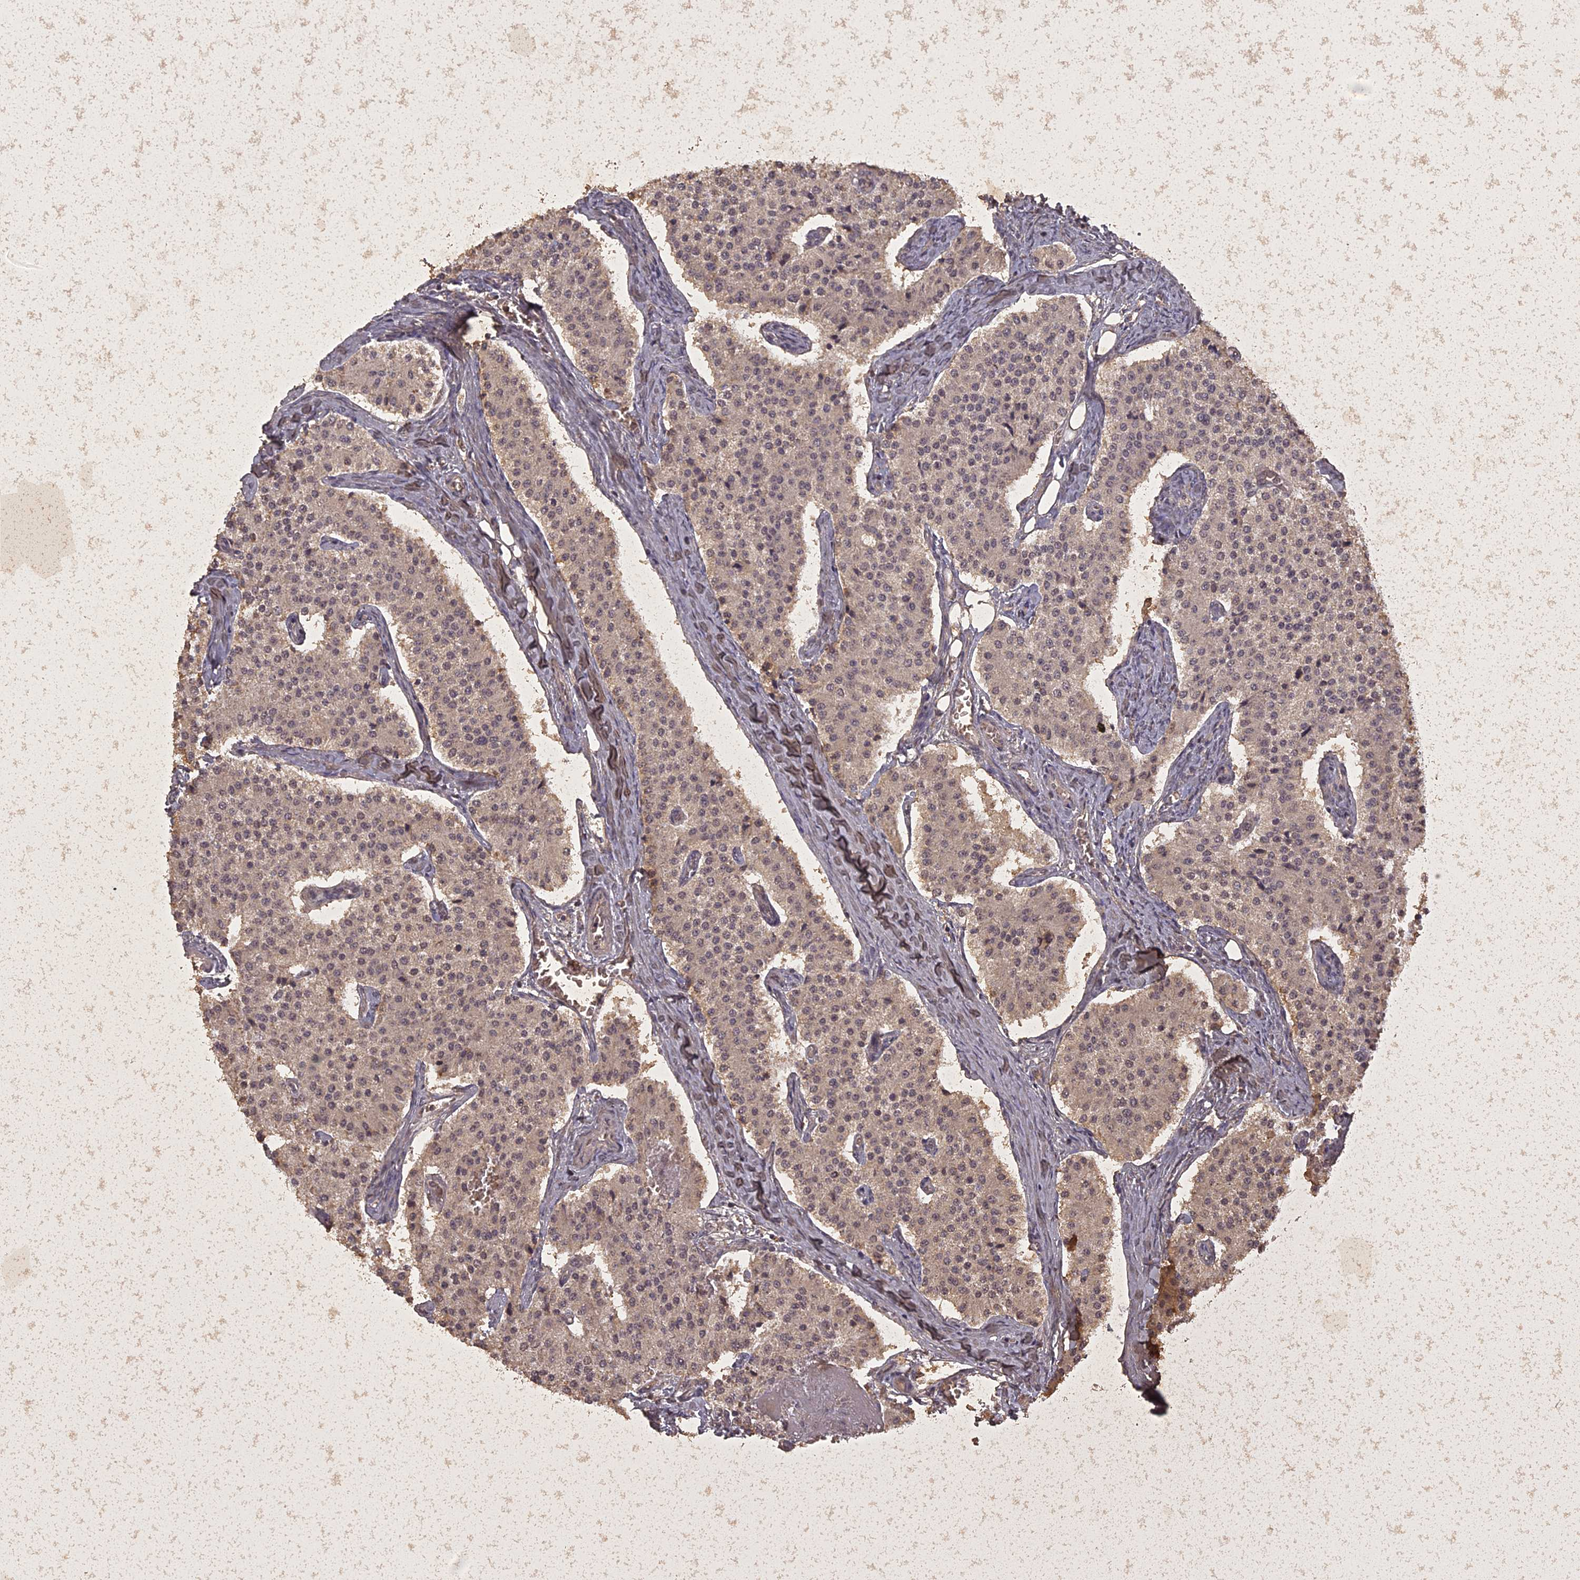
{"staining": {"intensity": "weak", "quantity": "25%-75%", "location": "cytoplasmic/membranous"}, "tissue": "carcinoid", "cell_type": "Tumor cells", "image_type": "cancer", "snomed": [{"axis": "morphology", "description": "Carcinoid, malignant, NOS"}, {"axis": "topography", "description": "Colon"}], "caption": "Weak cytoplasmic/membranous protein staining is seen in about 25%-75% of tumor cells in carcinoid.", "gene": "LIN37", "patient": {"sex": "female", "age": 52}}